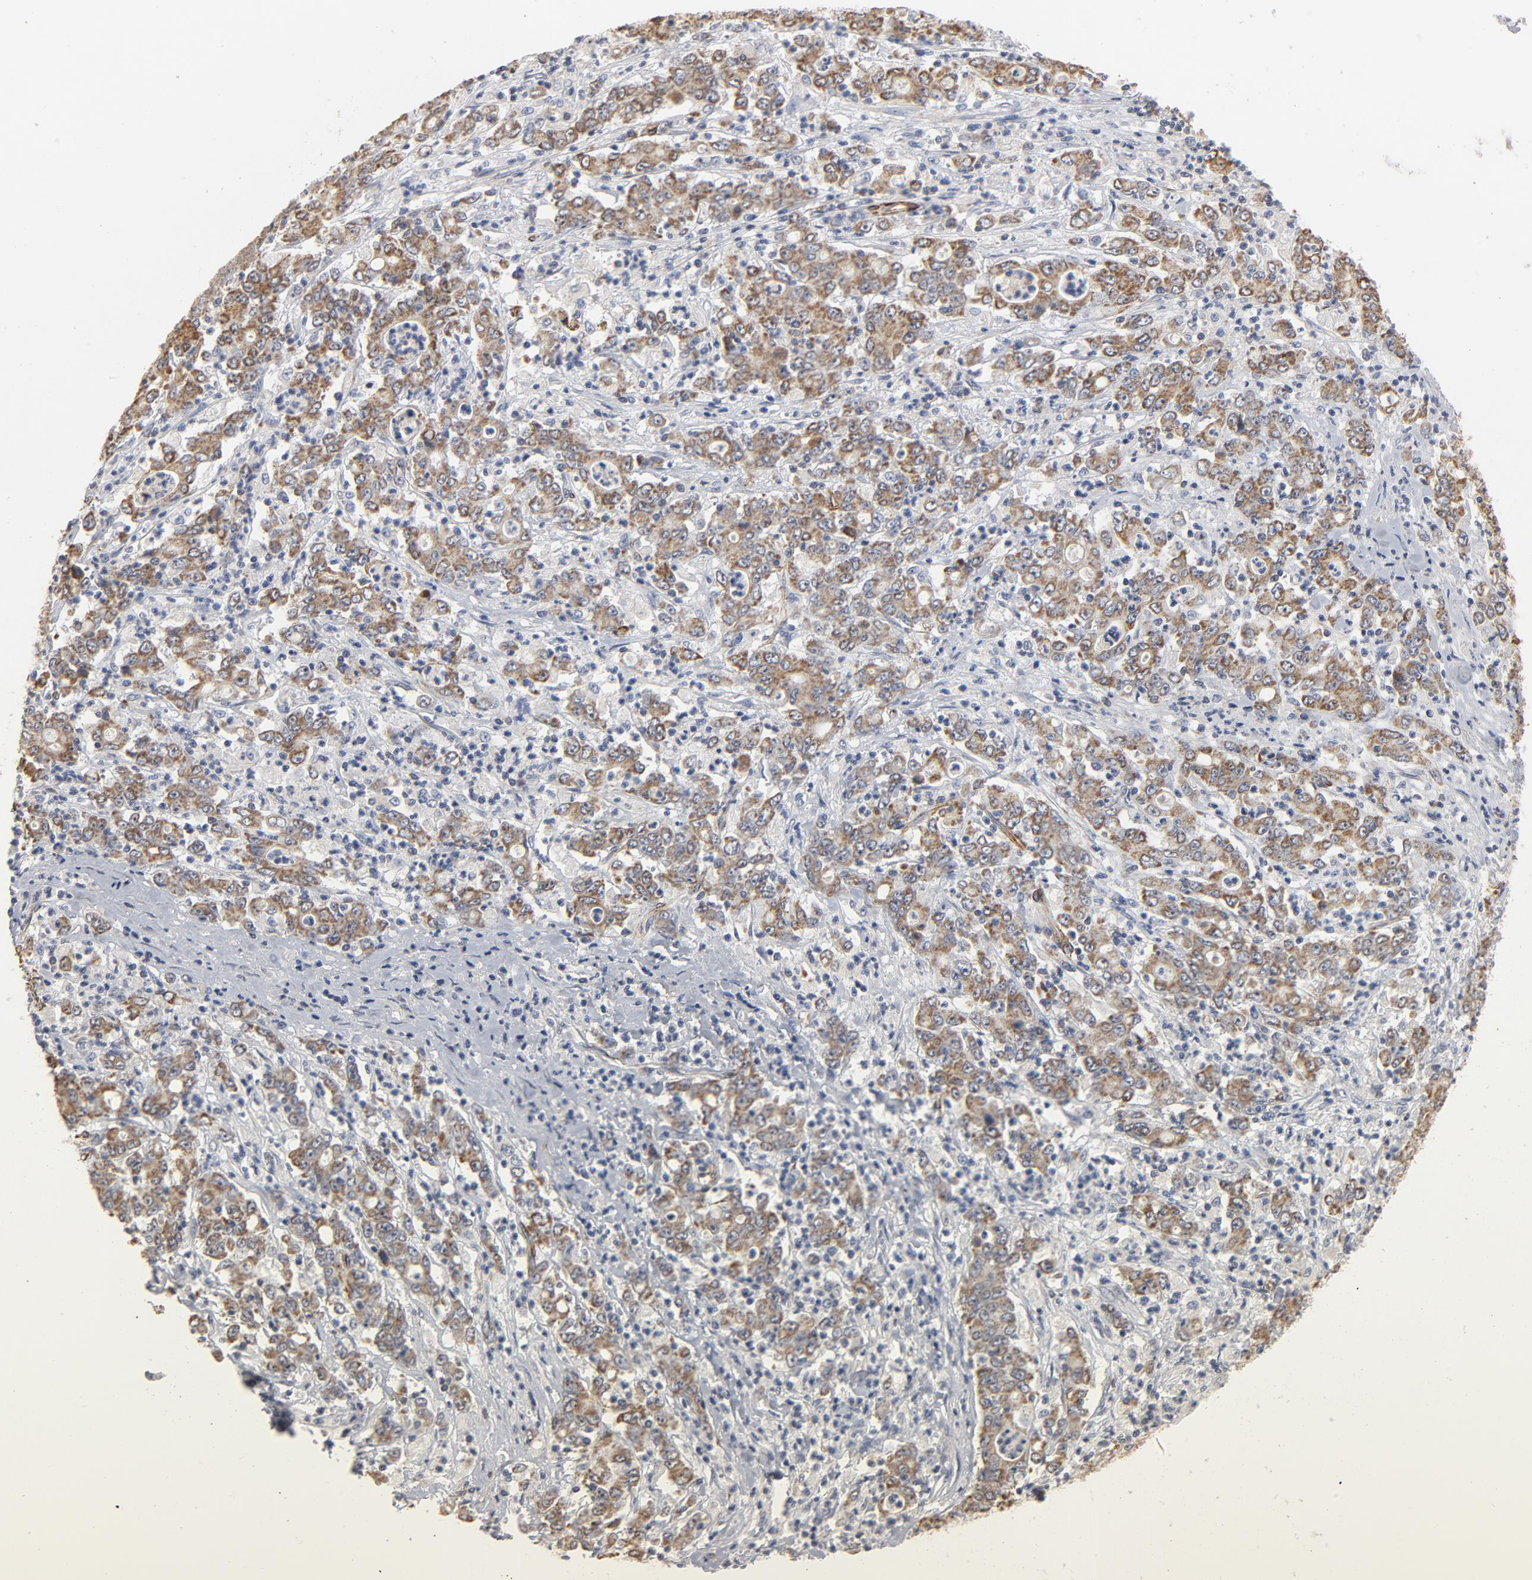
{"staining": {"intensity": "weak", "quantity": ">75%", "location": "cytoplasmic/membranous"}, "tissue": "stomach cancer", "cell_type": "Tumor cells", "image_type": "cancer", "snomed": [{"axis": "morphology", "description": "Adenocarcinoma, NOS"}, {"axis": "topography", "description": "Stomach, lower"}], "caption": "High-power microscopy captured an immunohistochemistry (IHC) micrograph of adenocarcinoma (stomach), revealing weak cytoplasmic/membranous expression in about >75% of tumor cells.", "gene": "GNG2", "patient": {"sex": "female", "age": 71}}